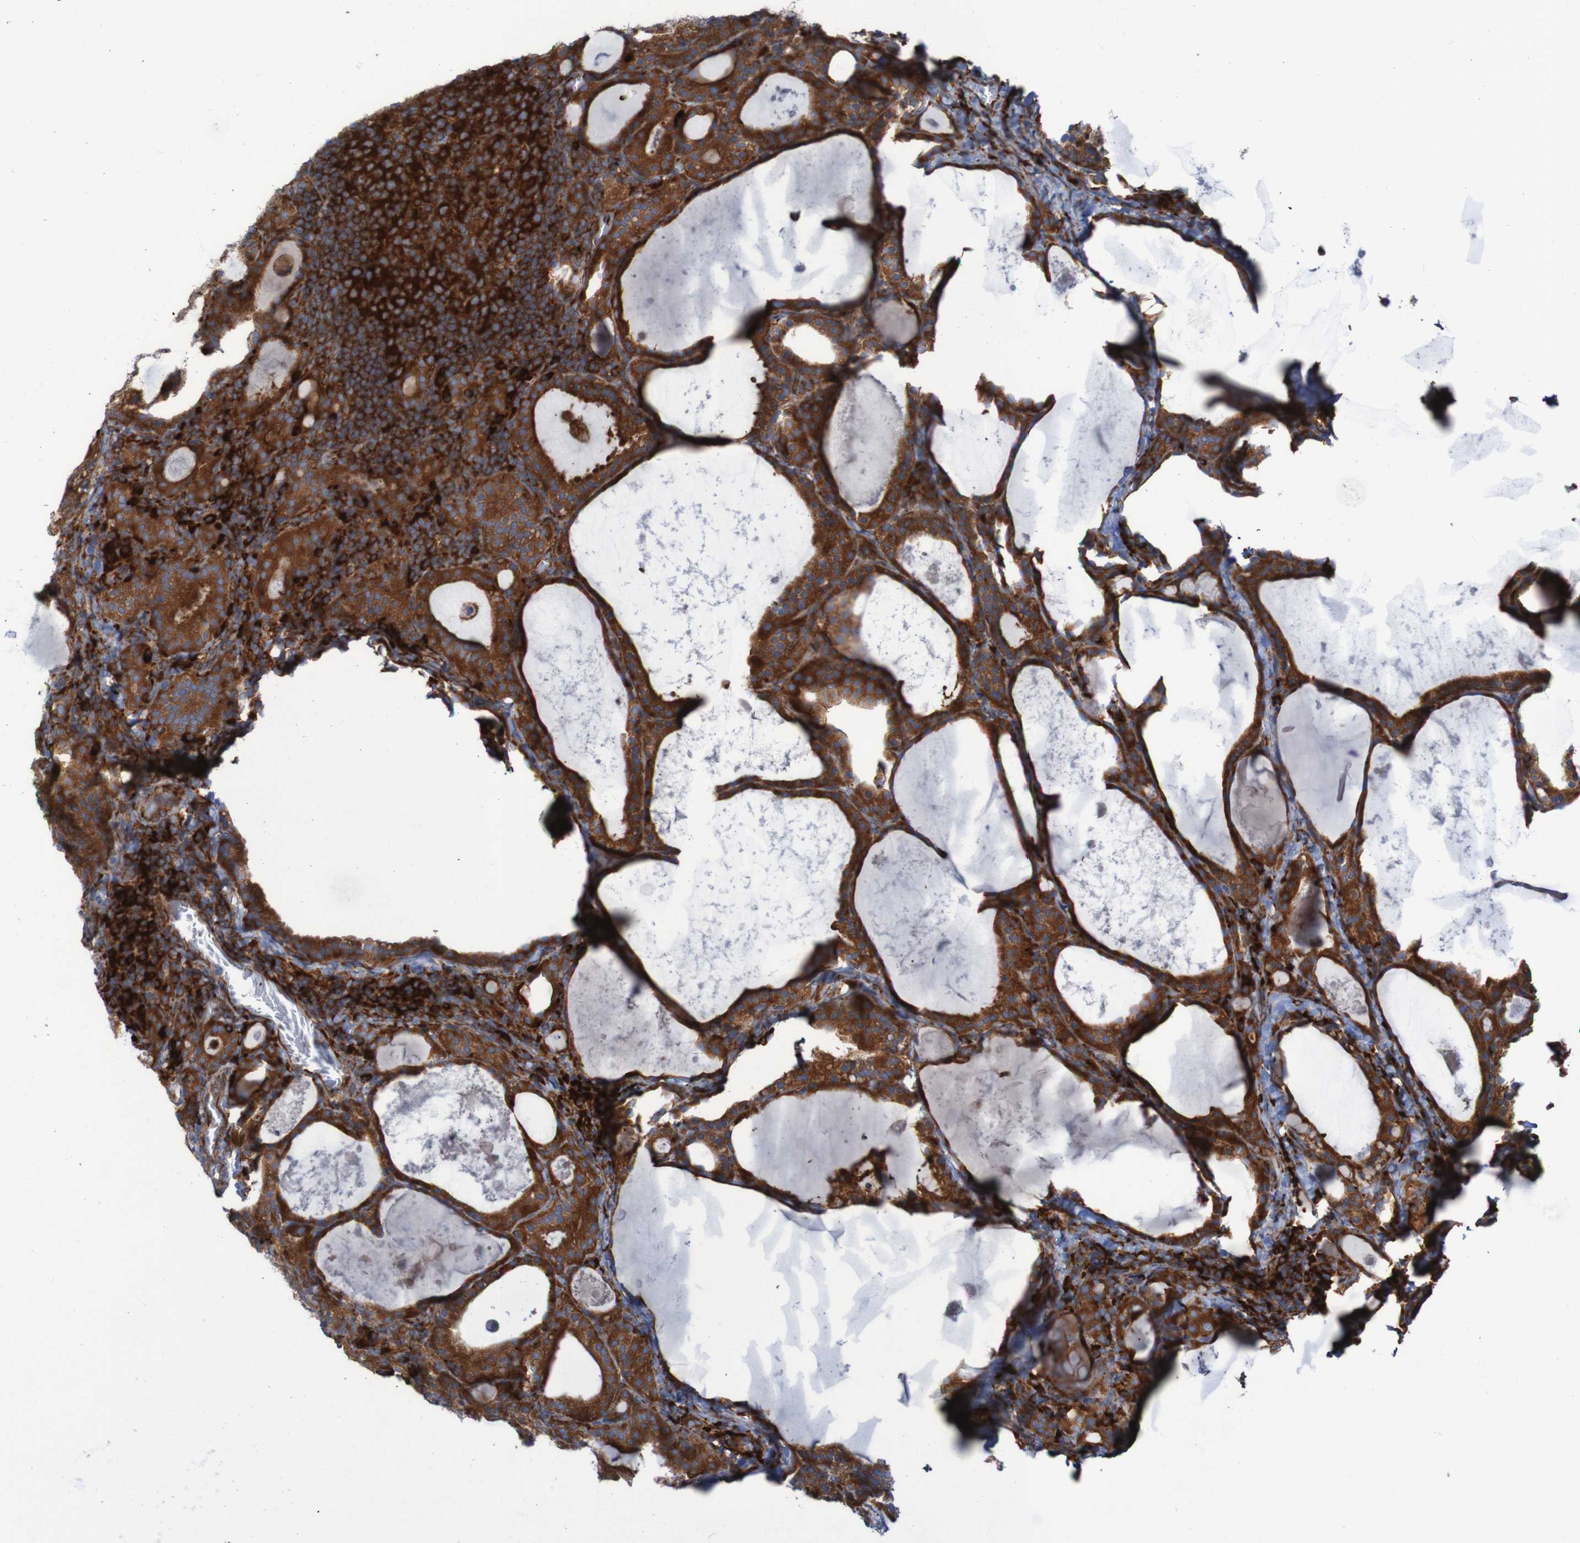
{"staining": {"intensity": "strong", "quantity": ">75%", "location": "cytoplasmic/membranous"}, "tissue": "thyroid cancer", "cell_type": "Tumor cells", "image_type": "cancer", "snomed": [{"axis": "morphology", "description": "Papillary adenocarcinoma, NOS"}, {"axis": "topography", "description": "Thyroid gland"}], "caption": "Thyroid cancer (papillary adenocarcinoma) tissue shows strong cytoplasmic/membranous positivity in about >75% of tumor cells The protein is stained brown, and the nuclei are stained in blue (DAB (3,3'-diaminobenzidine) IHC with brightfield microscopy, high magnification).", "gene": "RPL10", "patient": {"sex": "female", "age": 42}}